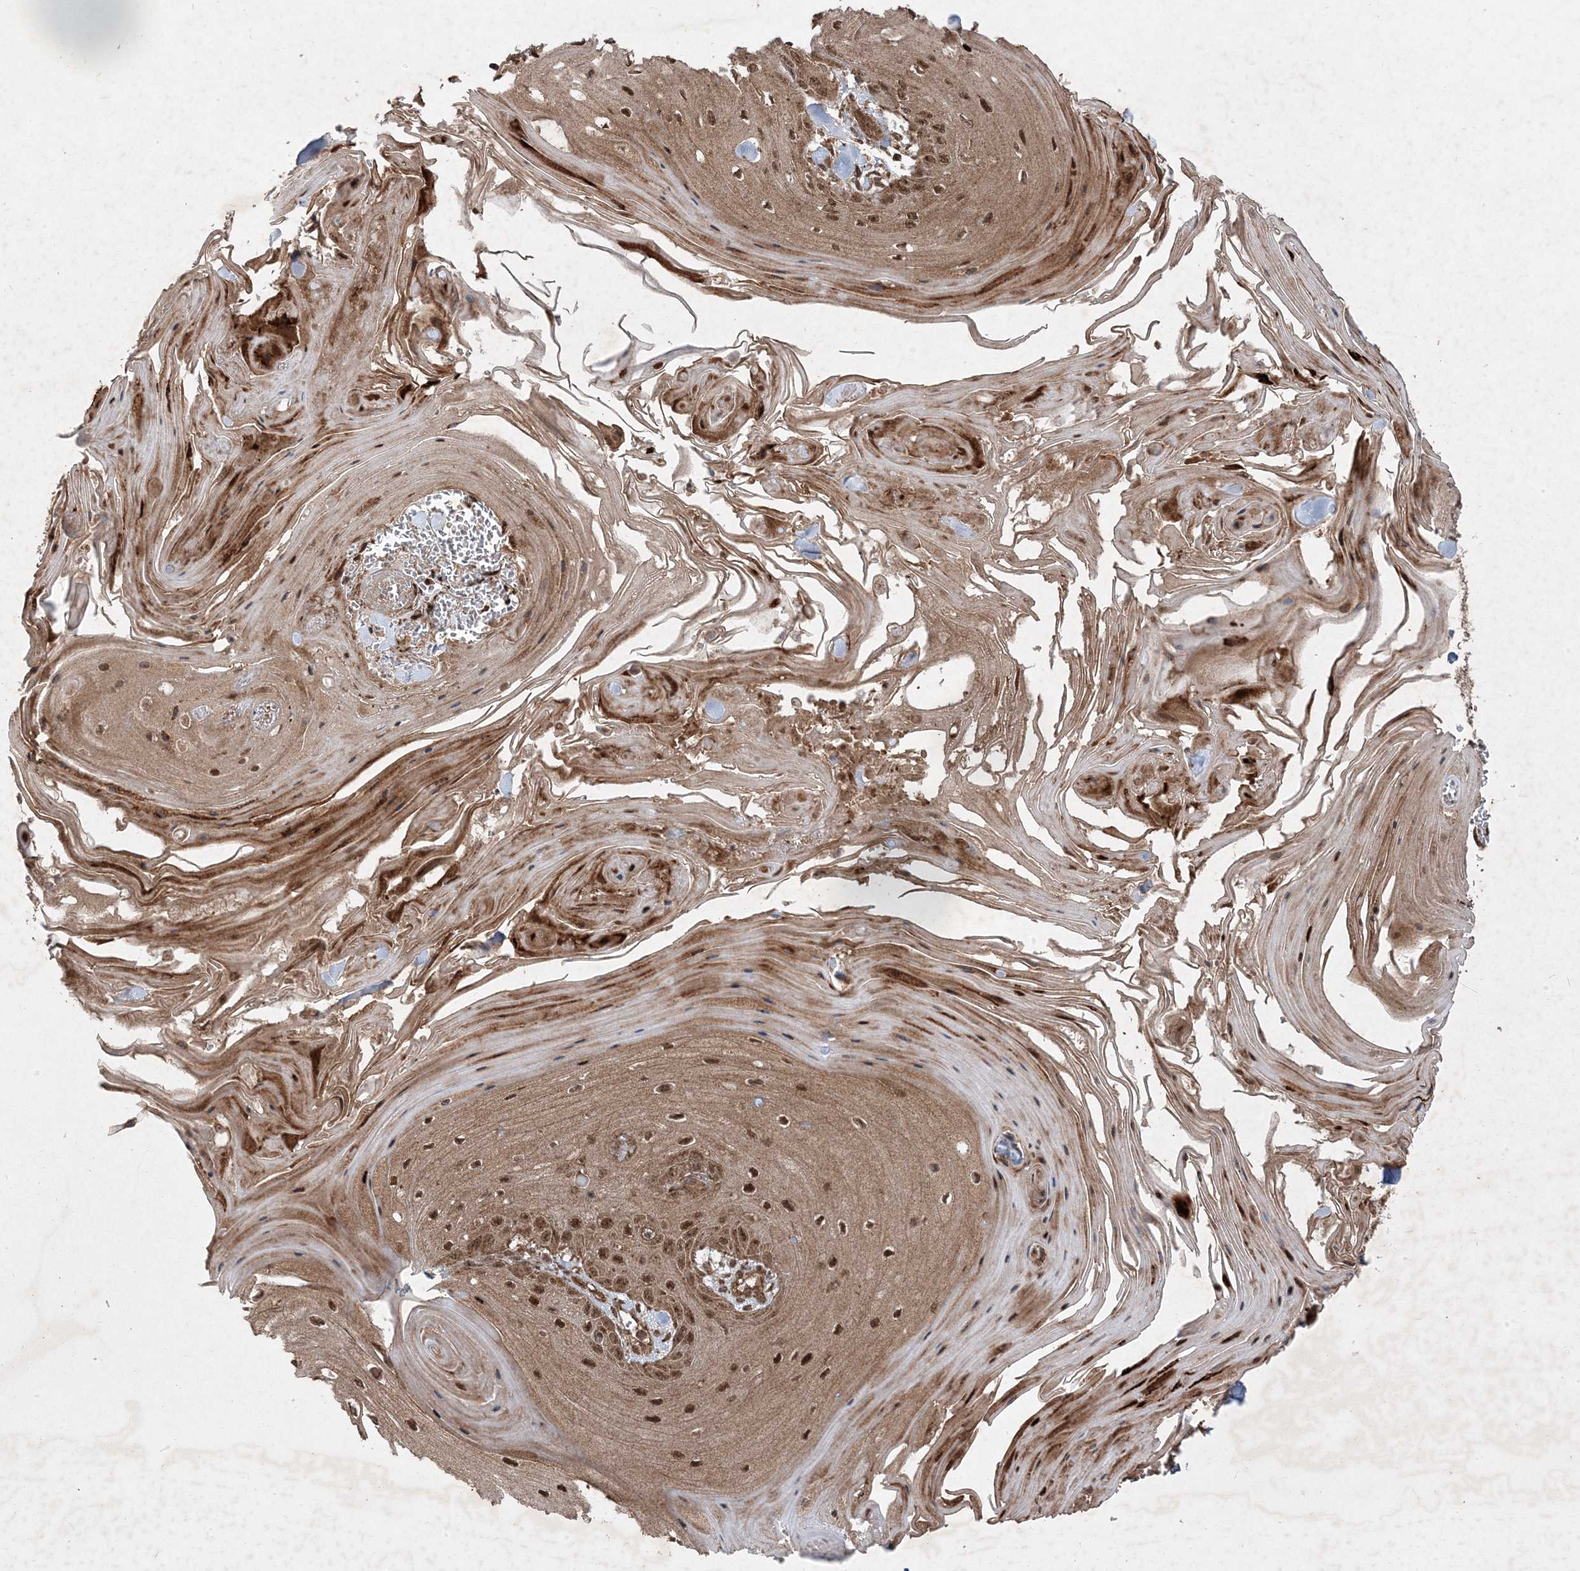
{"staining": {"intensity": "moderate", "quantity": ">75%", "location": "cytoplasmic/membranous,nuclear"}, "tissue": "skin cancer", "cell_type": "Tumor cells", "image_type": "cancer", "snomed": [{"axis": "morphology", "description": "Squamous cell carcinoma, NOS"}, {"axis": "topography", "description": "Skin"}], "caption": "Approximately >75% of tumor cells in human skin squamous cell carcinoma show moderate cytoplasmic/membranous and nuclear protein positivity as visualized by brown immunohistochemical staining.", "gene": "PLEKHM2", "patient": {"sex": "male", "age": 74}}